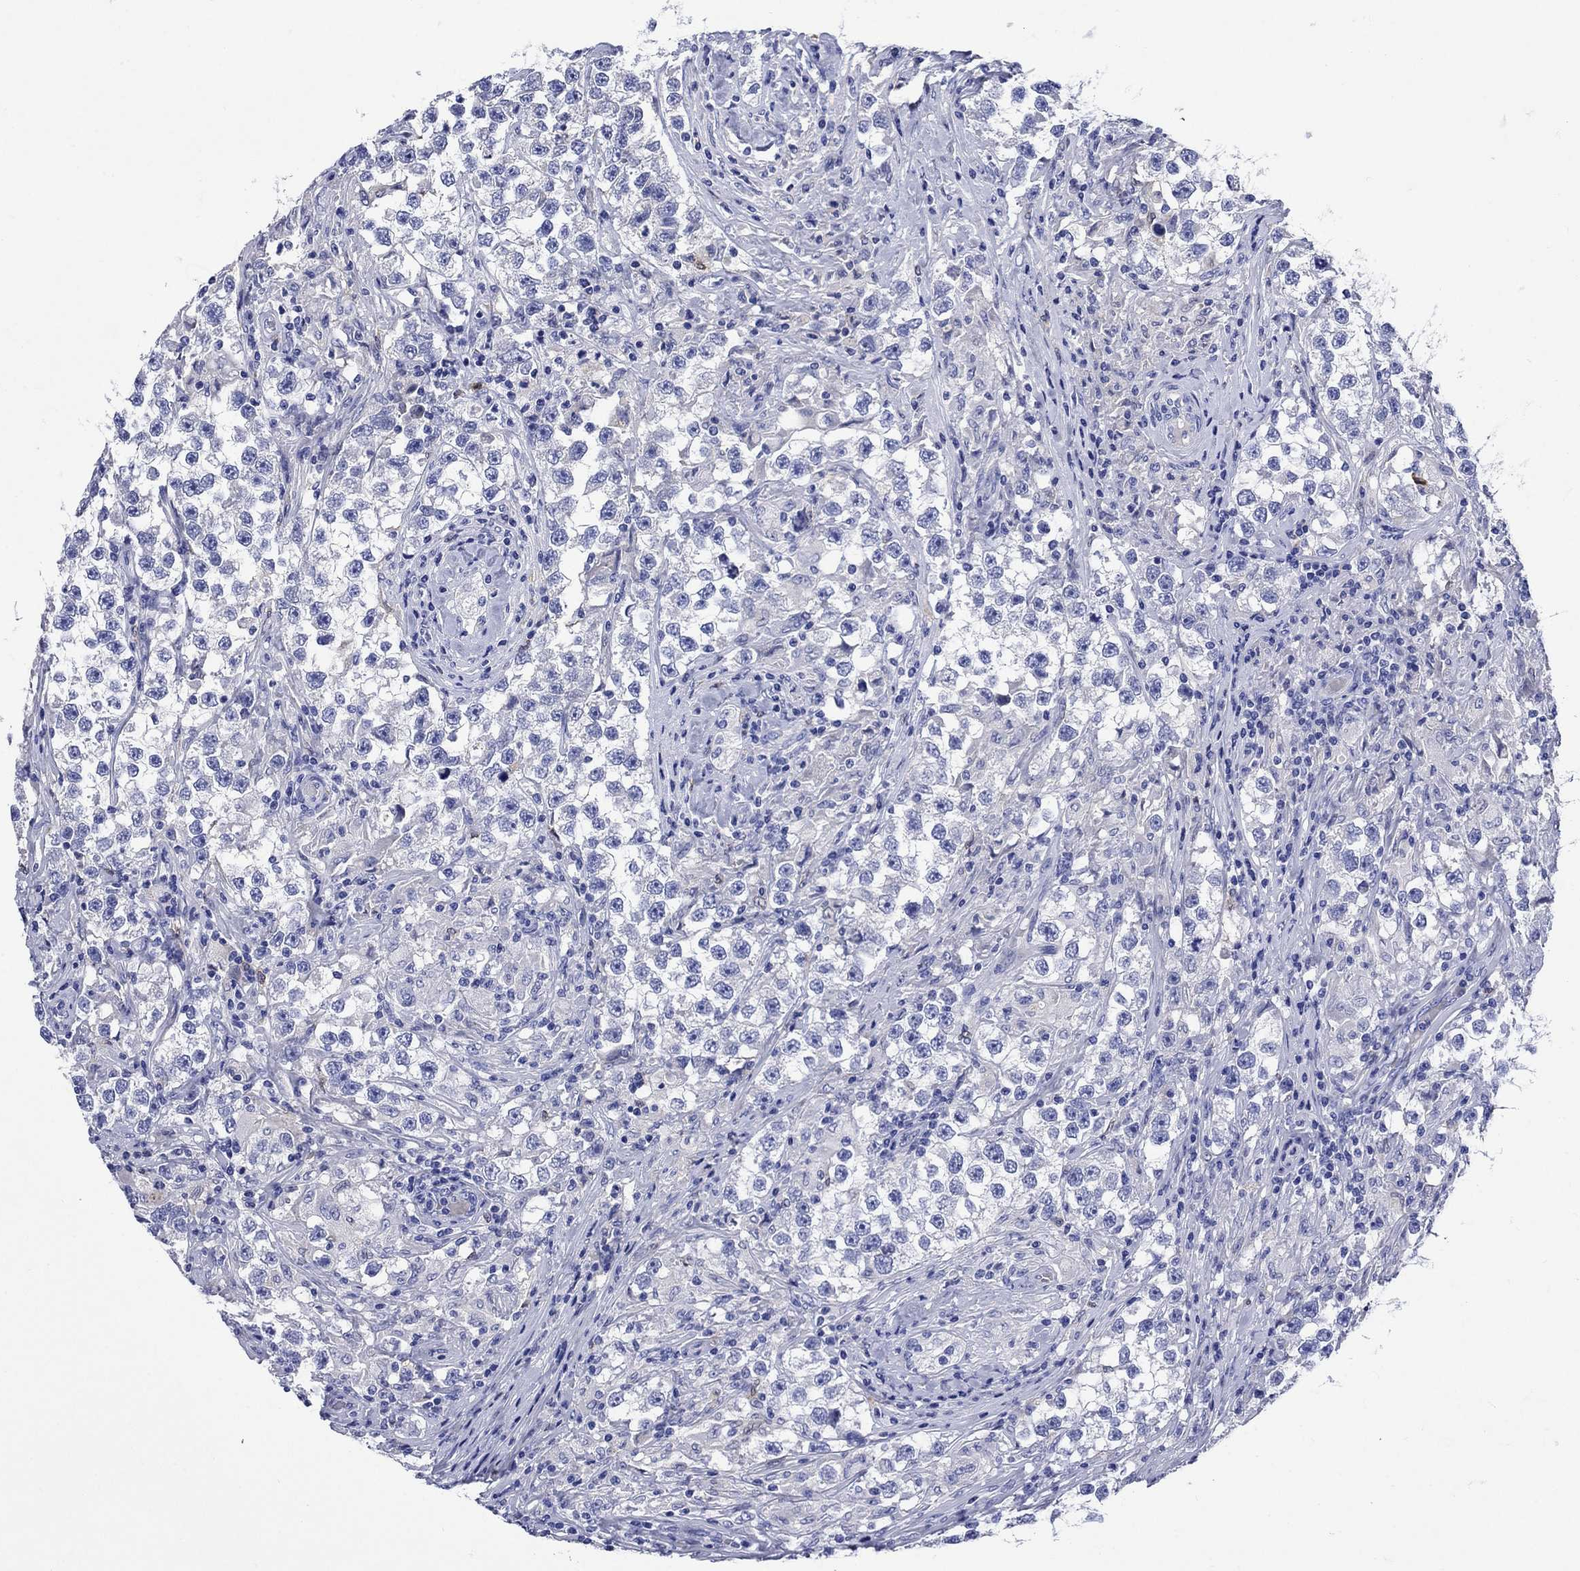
{"staining": {"intensity": "negative", "quantity": "none", "location": "none"}, "tissue": "testis cancer", "cell_type": "Tumor cells", "image_type": "cancer", "snomed": [{"axis": "morphology", "description": "Seminoma, NOS"}, {"axis": "topography", "description": "Testis"}], "caption": "This micrograph is of testis cancer stained with immunohistochemistry to label a protein in brown with the nuclei are counter-stained blue. There is no positivity in tumor cells. (DAB (3,3'-diaminobenzidine) IHC, high magnification).", "gene": "TFR2", "patient": {"sex": "male", "age": 46}}